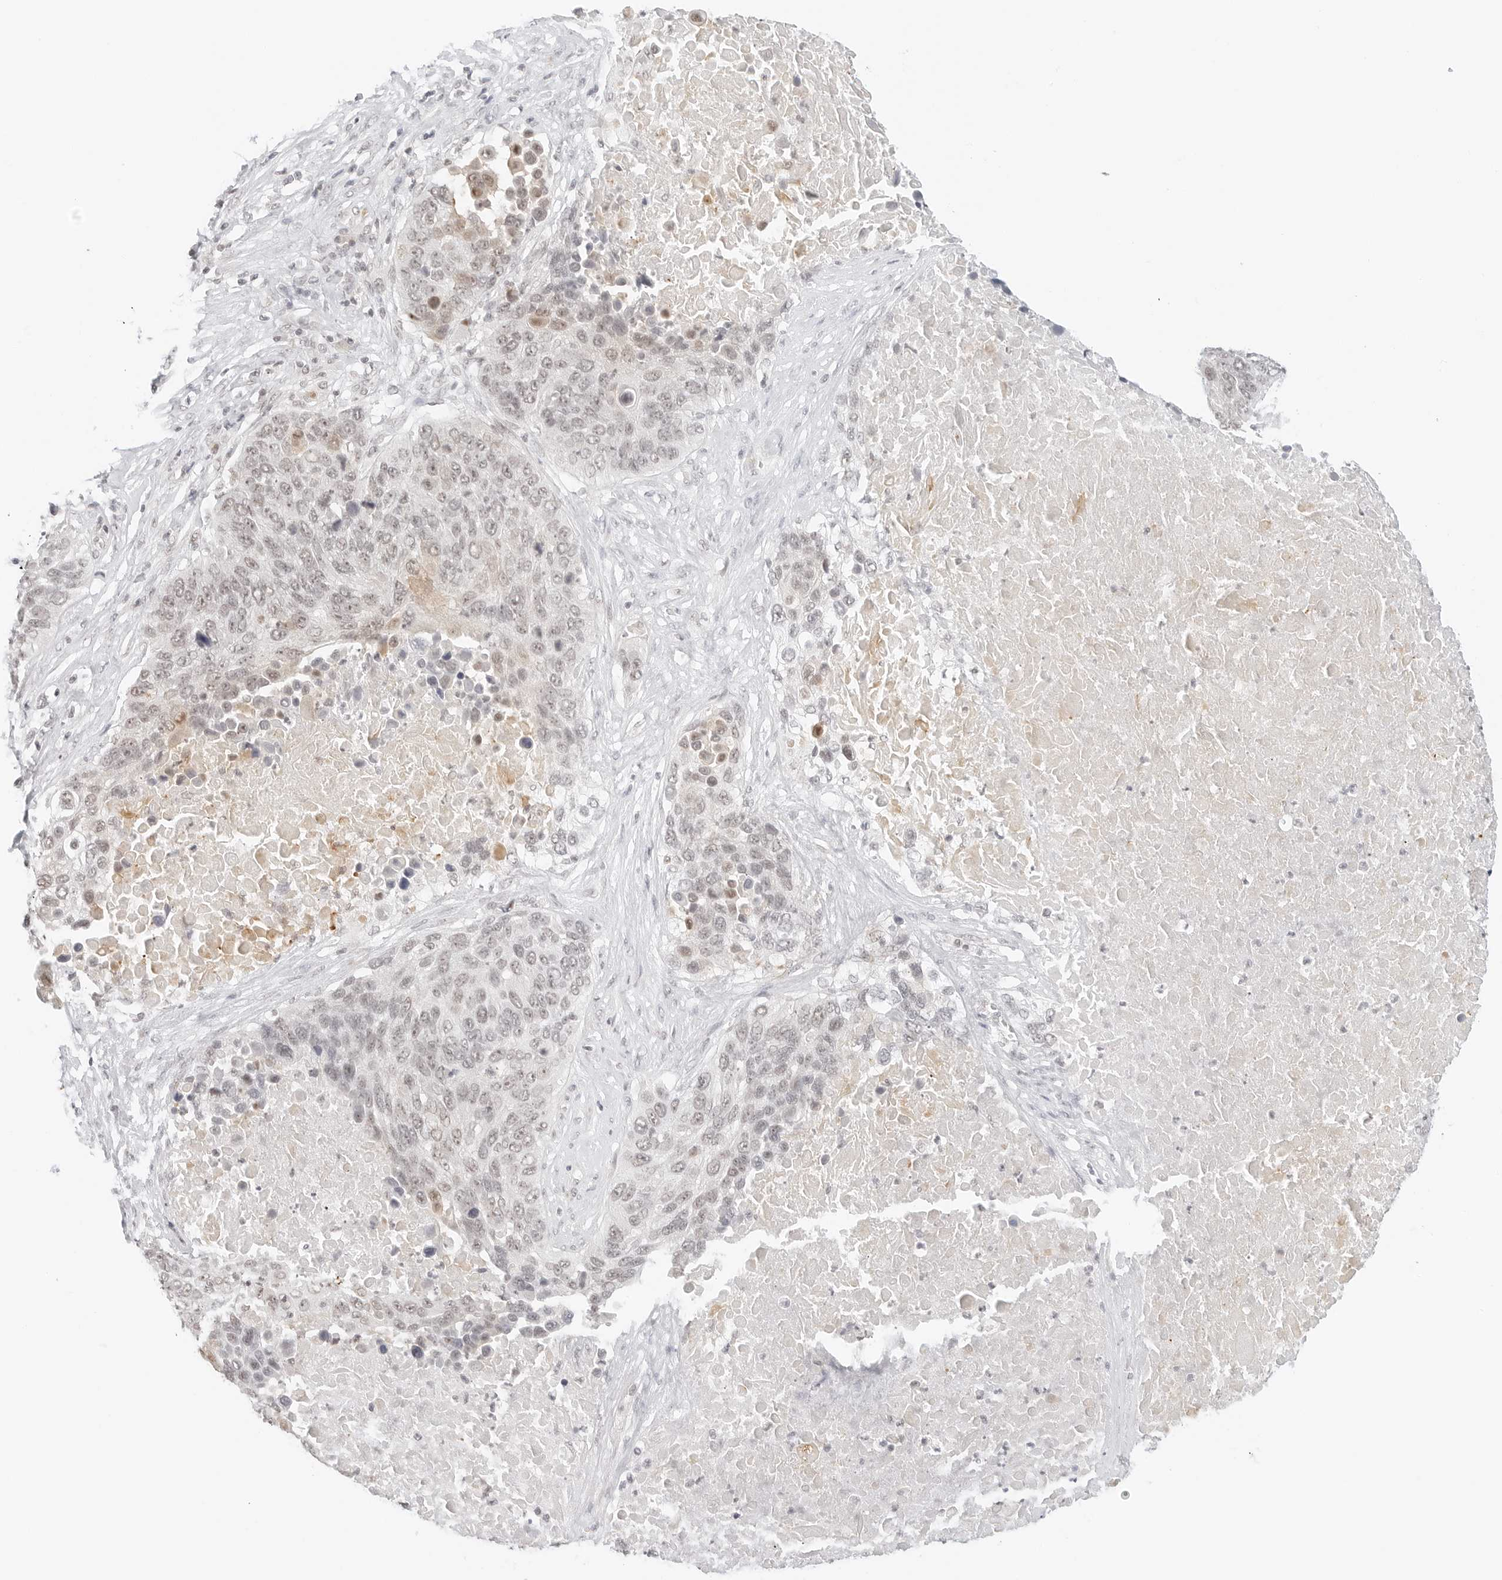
{"staining": {"intensity": "weak", "quantity": "<25%", "location": "nuclear"}, "tissue": "lung cancer", "cell_type": "Tumor cells", "image_type": "cancer", "snomed": [{"axis": "morphology", "description": "Squamous cell carcinoma, NOS"}, {"axis": "topography", "description": "Lung"}], "caption": "The photomicrograph shows no significant expression in tumor cells of lung cancer (squamous cell carcinoma).", "gene": "NEO1", "patient": {"sex": "male", "age": 66}}